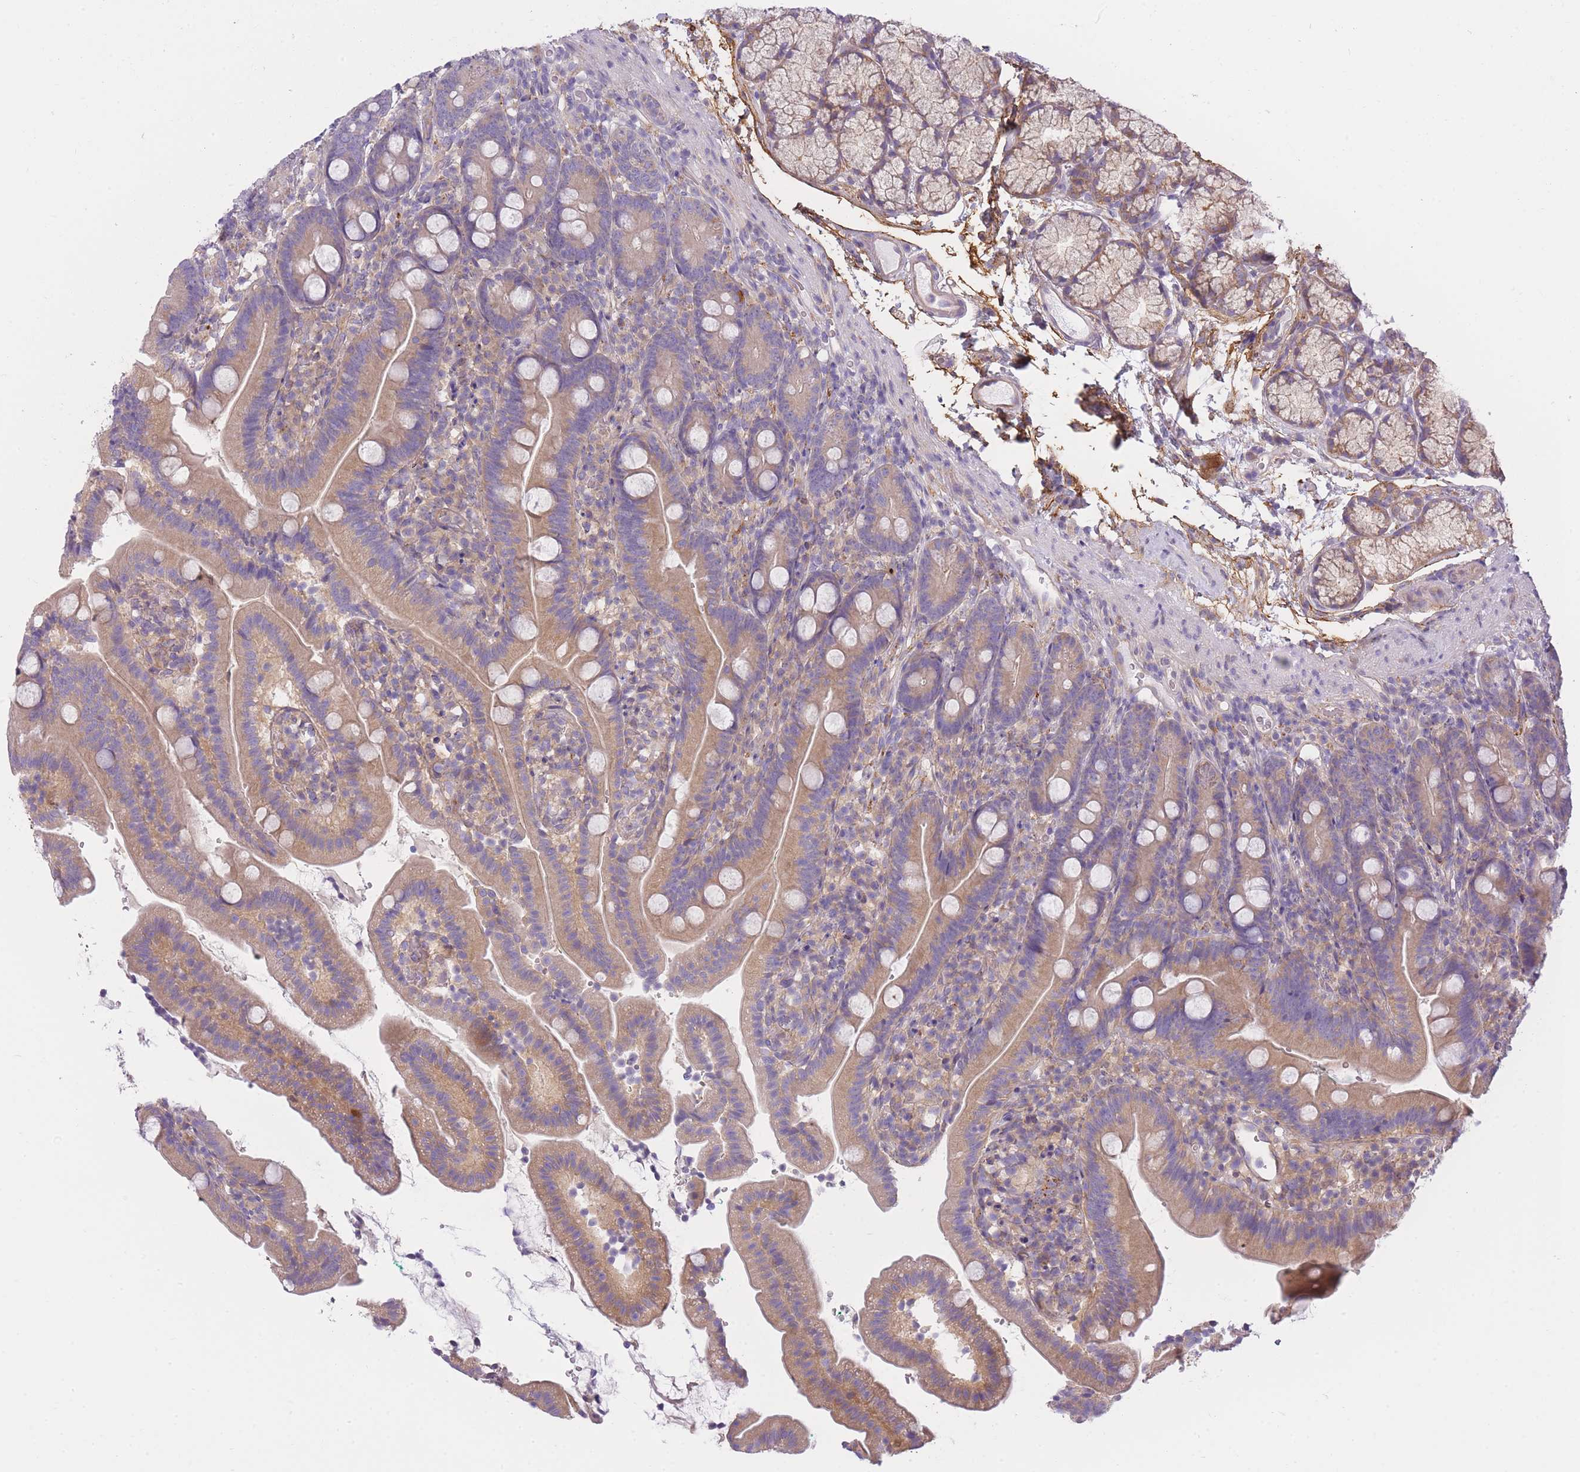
{"staining": {"intensity": "moderate", "quantity": "25%-75%", "location": "cytoplasmic/membranous"}, "tissue": "duodenum", "cell_type": "Glandular cells", "image_type": "normal", "snomed": [{"axis": "morphology", "description": "Normal tissue, NOS"}, {"axis": "topography", "description": "Duodenum"}], "caption": "IHC of normal human duodenum exhibits medium levels of moderate cytoplasmic/membranous positivity in approximately 25%-75% of glandular cells. The protein is stained brown, and the nuclei are stained in blue (DAB IHC with brightfield microscopy, high magnification).", "gene": "AP3M1", "patient": {"sex": "female", "age": 67}}